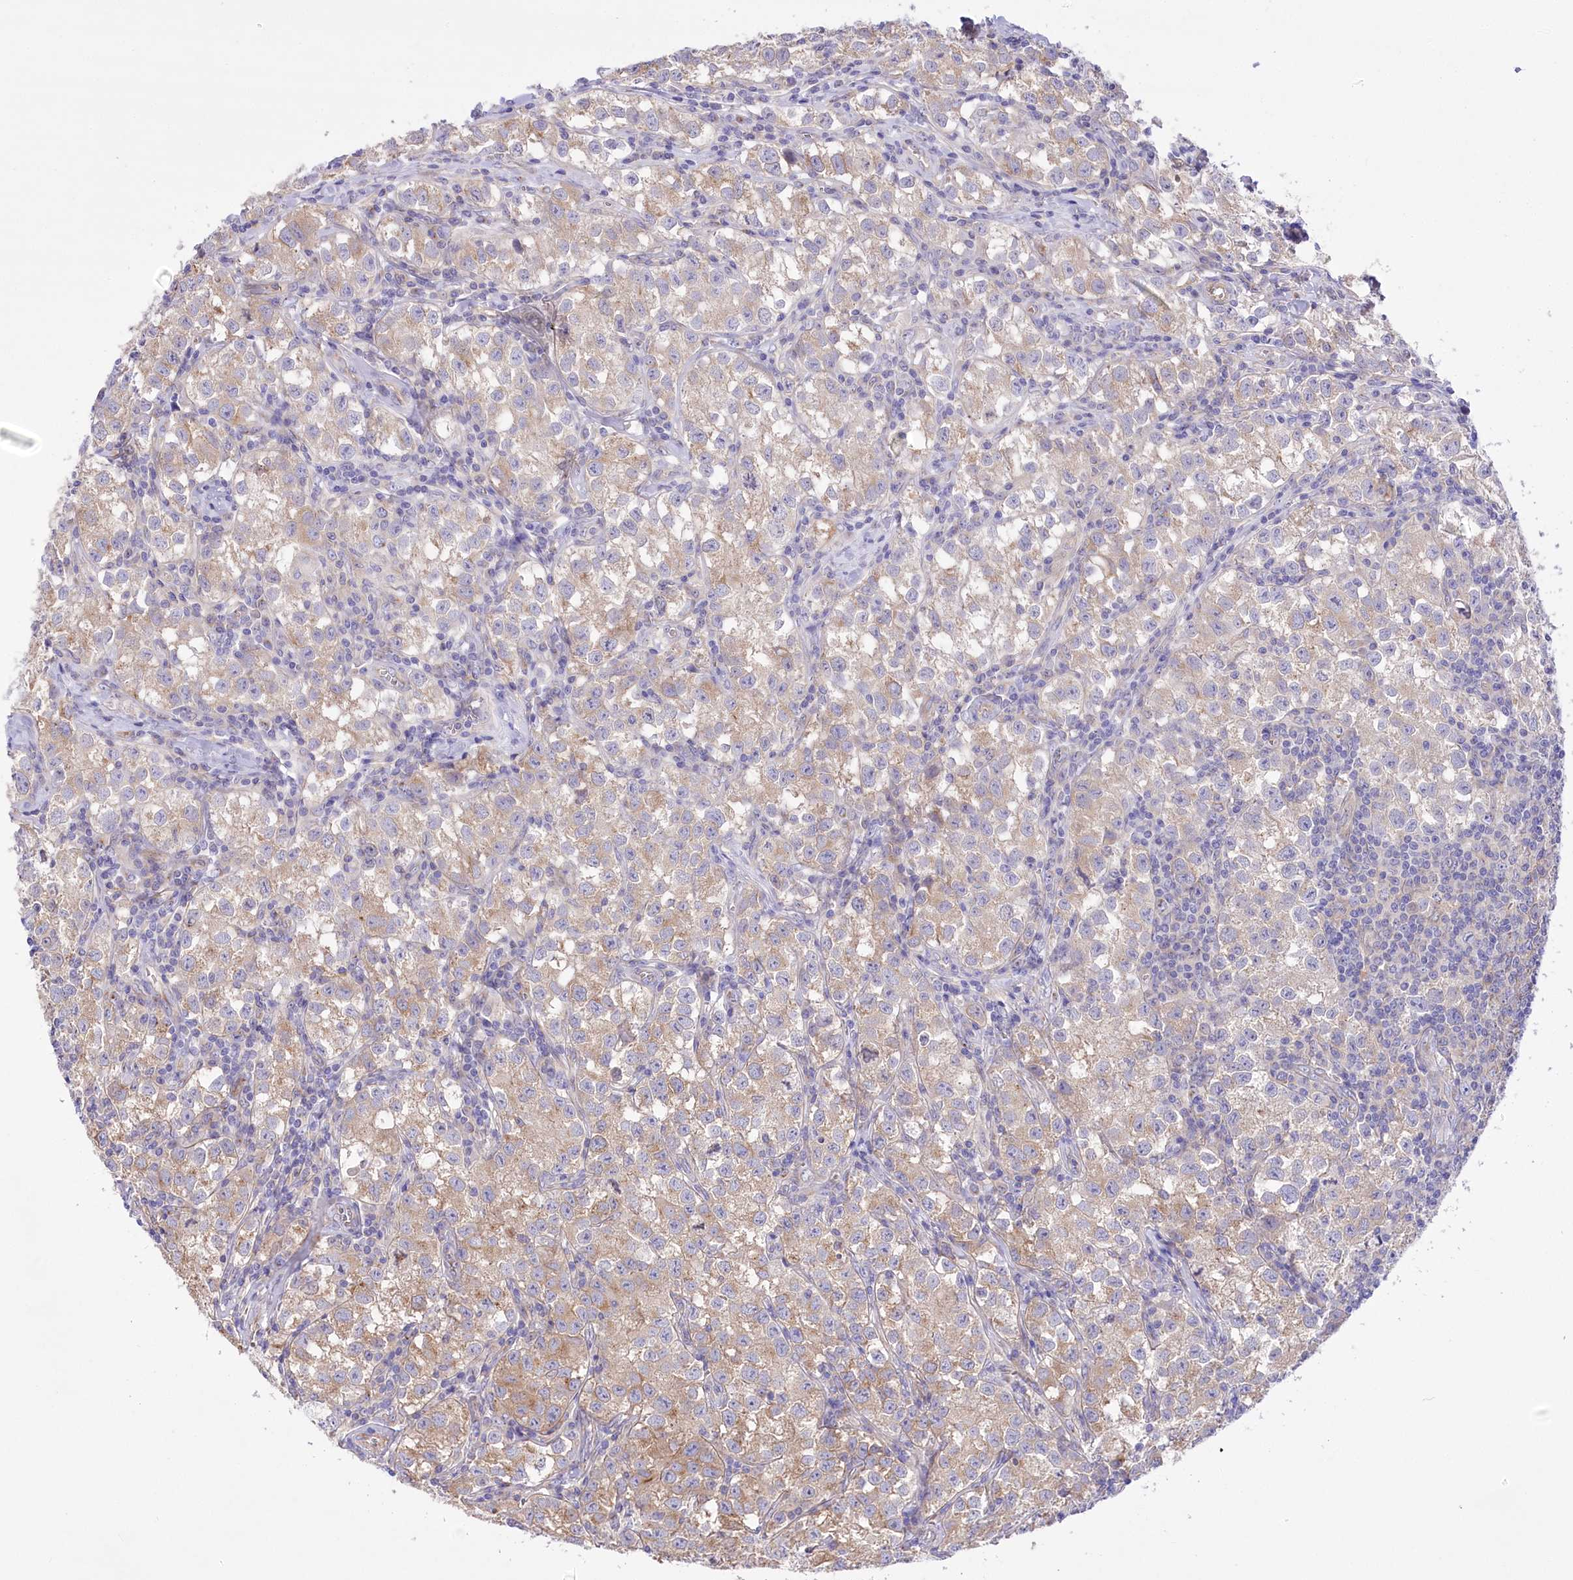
{"staining": {"intensity": "weak", "quantity": "25%-75%", "location": "cytoplasmic/membranous"}, "tissue": "testis cancer", "cell_type": "Tumor cells", "image_type": "cancer", "snomed": [{"axis": "morphology", "description": "Seminoma, NOS"}, {"axis": "morphology", "description": "Carcinoma, Embryonal, NOS"}, {"axis": "topography", "description": "Testis"}], "caption": "Embryonal carcinoma (testis) stained with immunohistochemistry exhibits weak cytoplasmic/membranous staining in about 25%-75% of tumor cells. (Brightfield microscopy of DAB IHC at high magnification).", "gene": "LRRC34", "patient": {"sex": "male", "age": 43}}